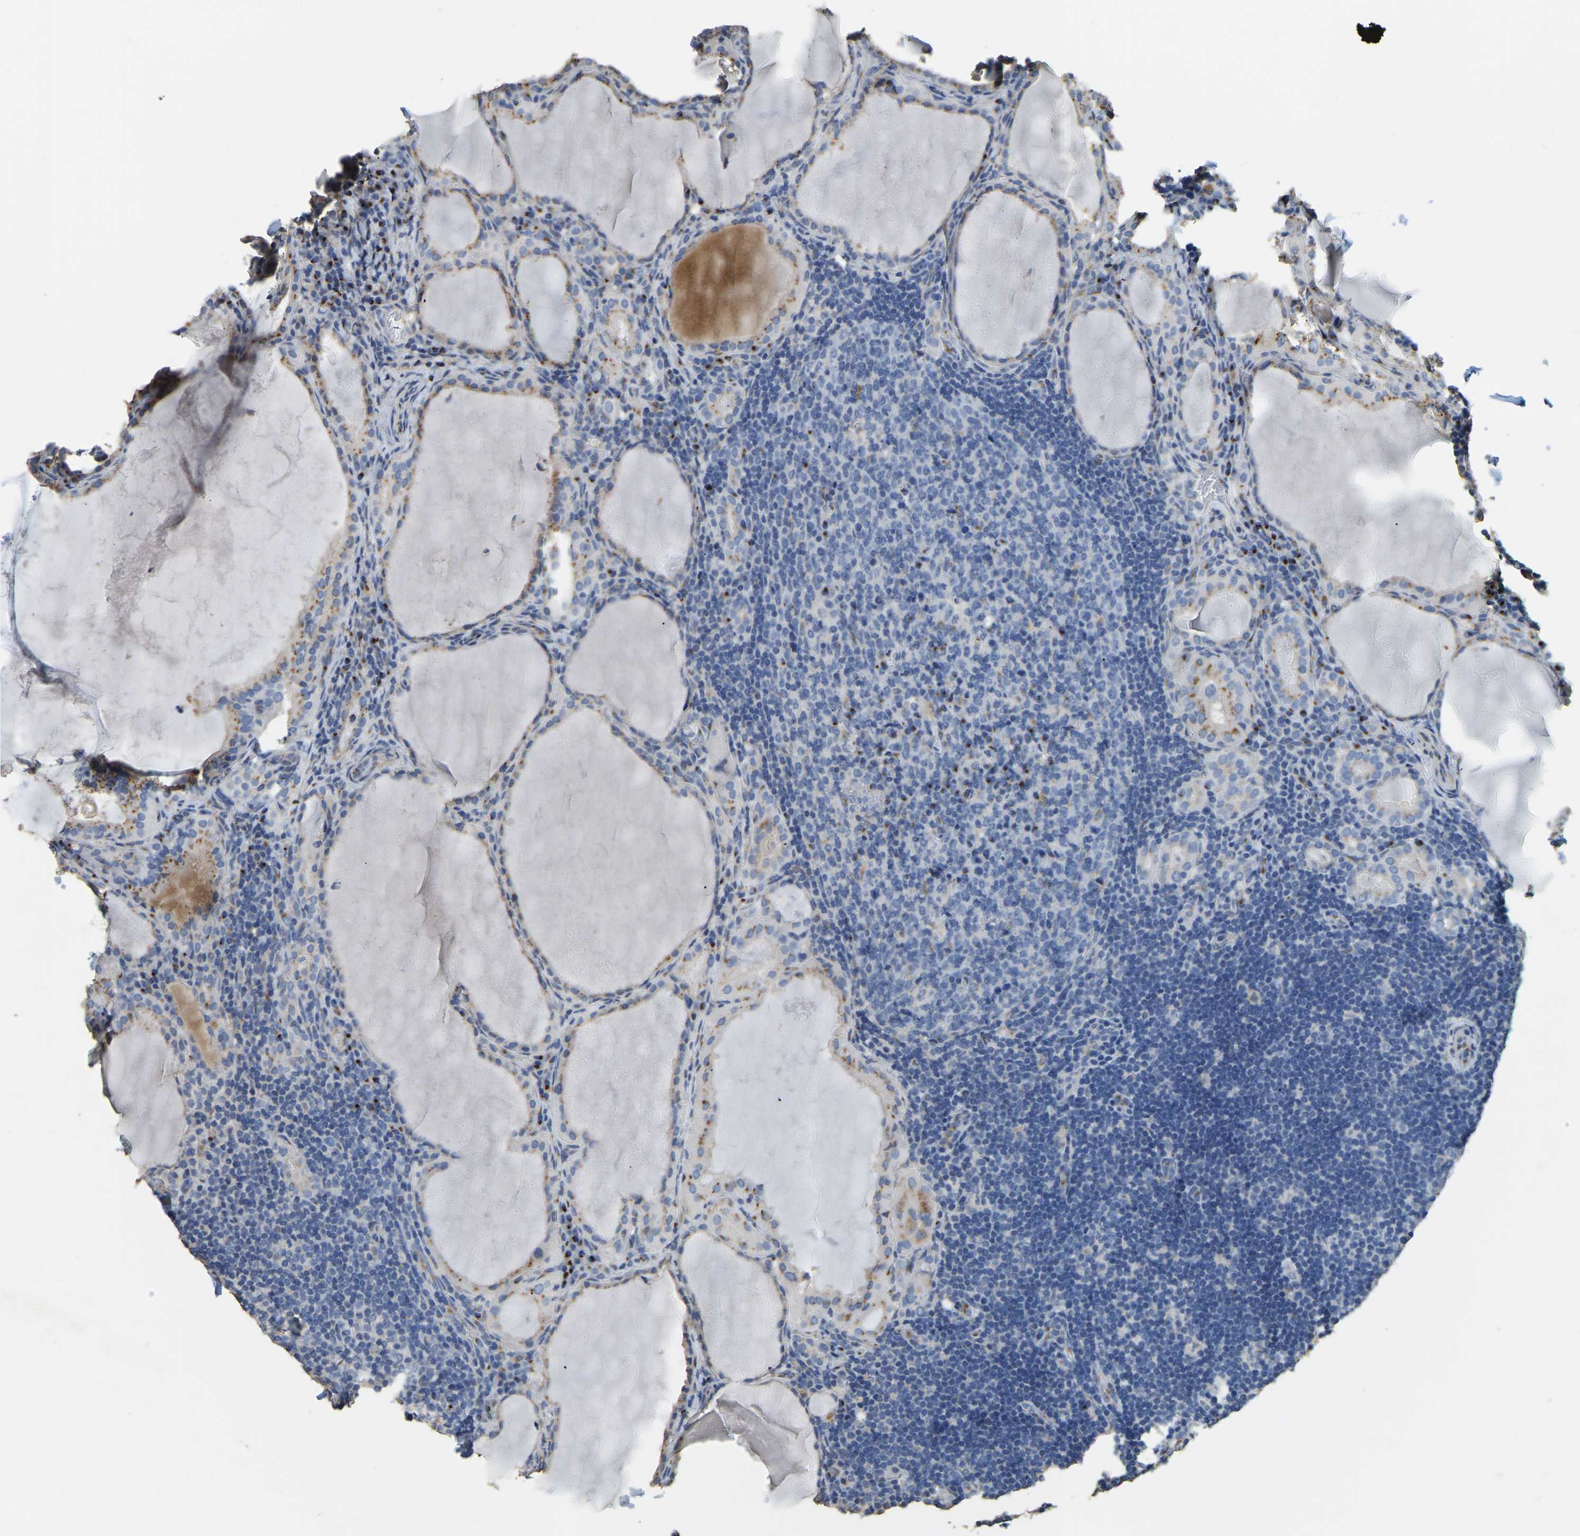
{"staining": {"intensity": "moderate", "quantity": "<25%", "location": "cytoplasmic/membranous"}, "tissue": "thyroid cancer", "cell_type": "Tumor cells", "image_type": "cancer", "snomed": [{"axis": "morphology", "description": "Papillary adenocarcinoma, NOS"}, {"axis": "topography", "description": "Thyroid gland"}], "caption": "Human thyroid cancer stained for a protein (brown) shows moderate cytoplasmic/membranous positive staining in approximately <25% of tumor cells.", "gene": "FAM174A", "patient": {"sex": "female", "age": 42}}